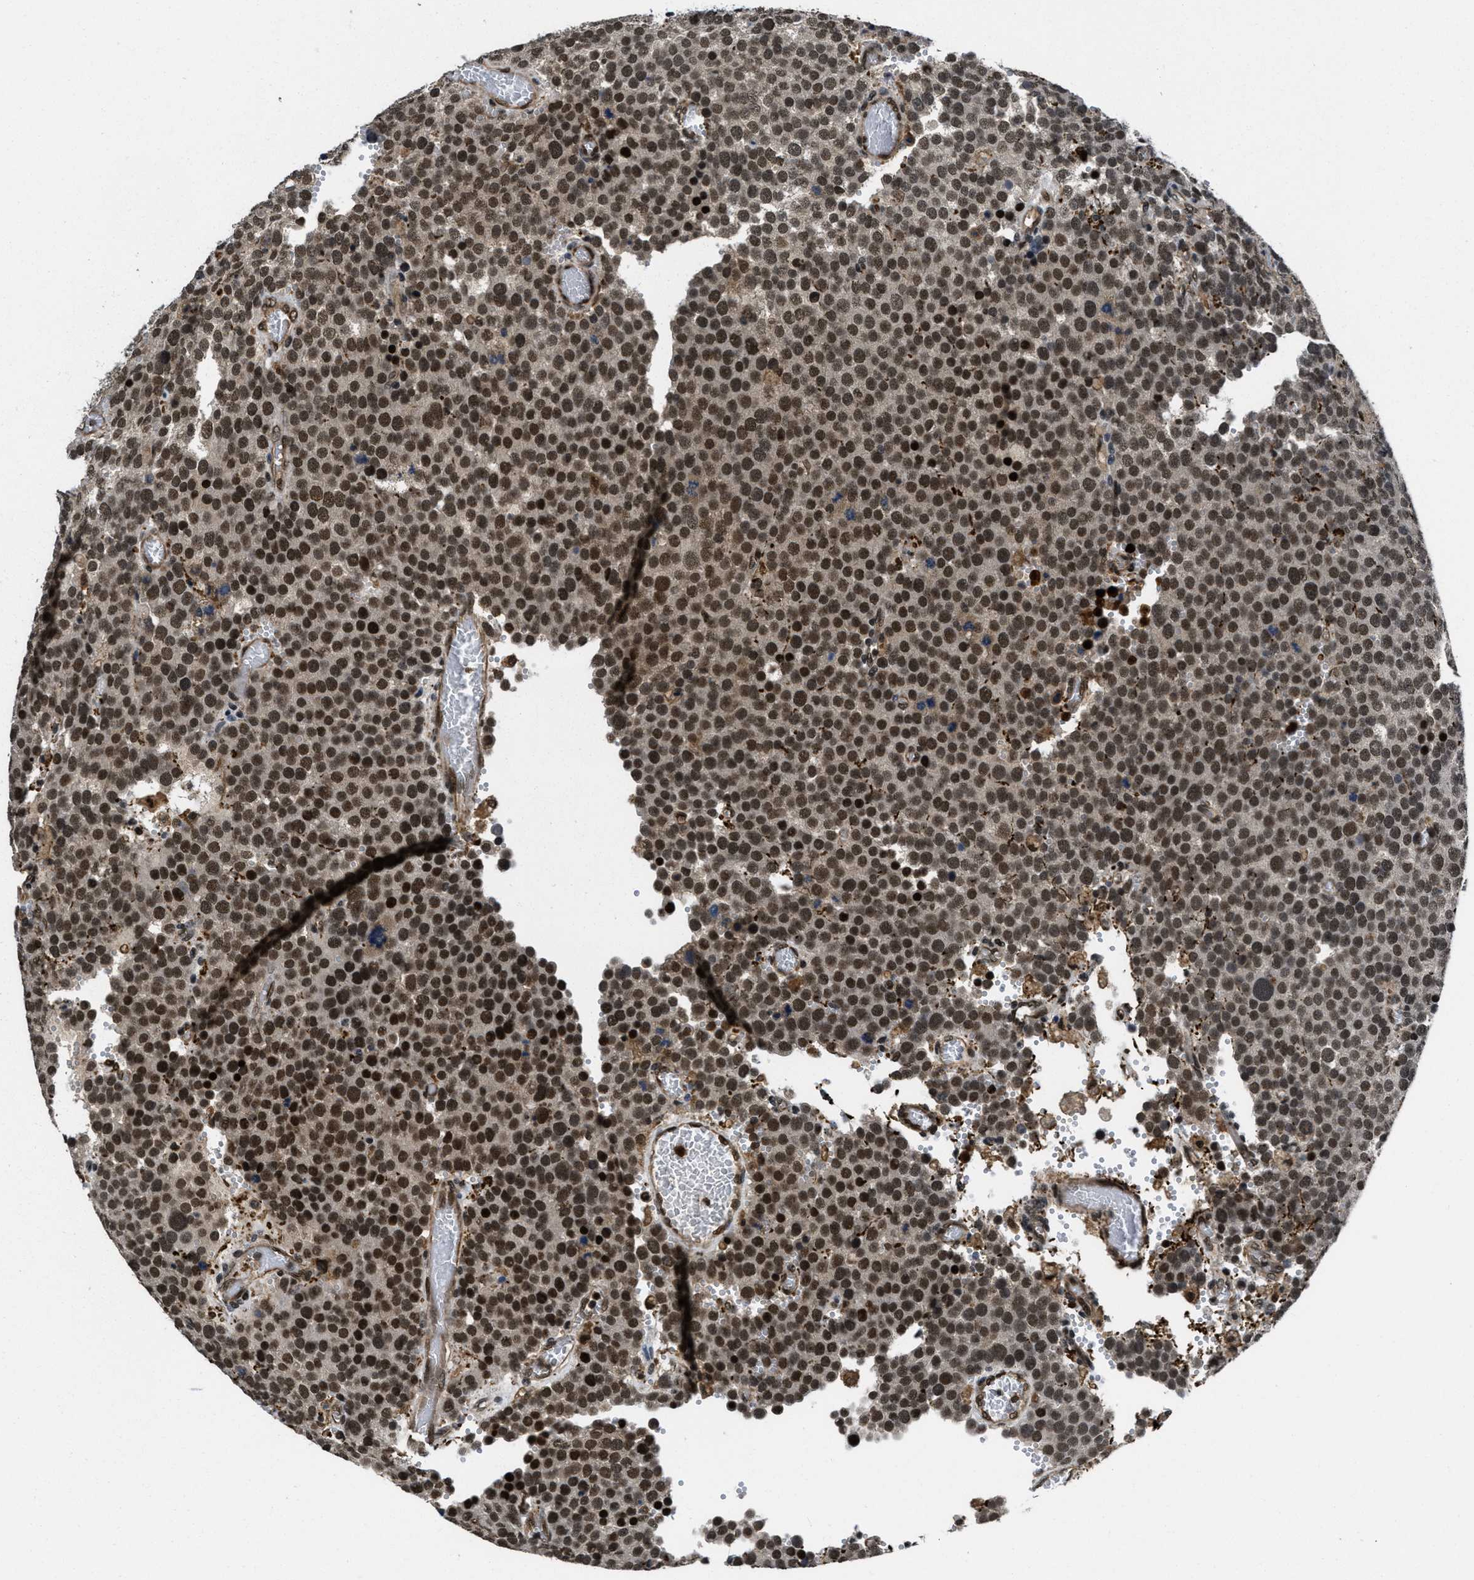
{"staining": {"intensity": "strong", "quantity": ">75%", "location": "nuclear"}, "tissue": "testis cancer", "cell_type": "Tumor cells", "image_type": "cancer", "snomed": [{"axis": "morphology", "description": "Normal tissue, NOS"}, {"axis": "morphology", "description": "Seminoma, NOS"}, {"axis": "topography", "description": "Testis"}], "caption": "Immunohistochemistry image of testis cancer stained for a protein (brown), which reveals high levels of strong nuclear staining in about >75% of tumor cells.", "gene": "CUL4B", "patient": {"sex": "male", "age": 71}}